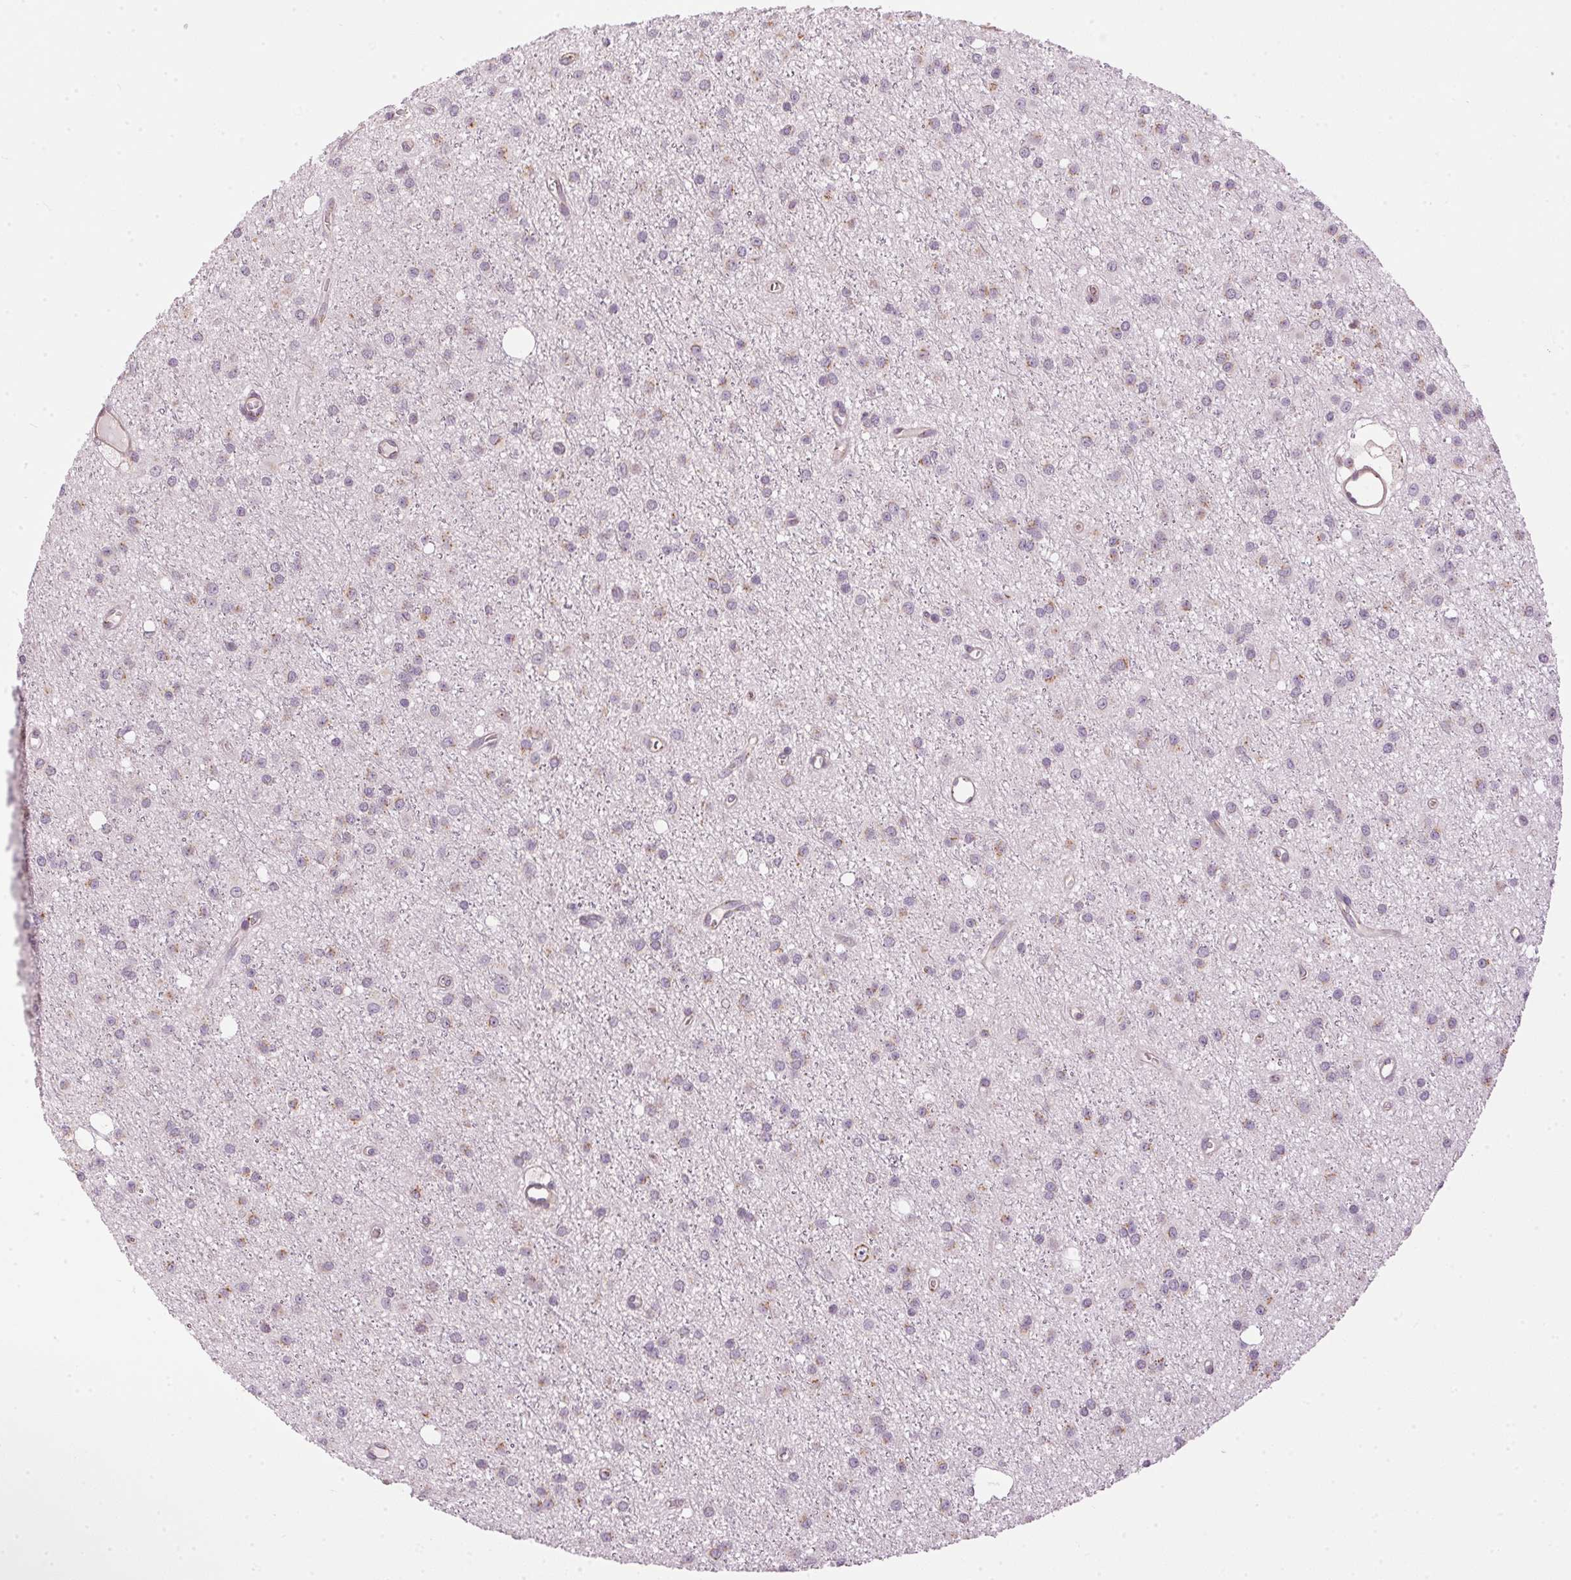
{"staining": {"intensity": "weak", "quantity": "<25%", "location": "cytoplasmic/membranous"}, "tissue": "glioma", "cell_type": "Tumor cells", "image_type": "cancer", "snomed": [{"axis": "morphology", "description": "Glioma, malignant, Low grade"}, {"axis": "topography", "description": "Brain"}], "caption": "Human glioma stained for a protein using immunohistochemistry (IHC) shows no expression in tumor cells.", "gene": "GOLPH3", "patient": {"sex": "male", "age": 27}}